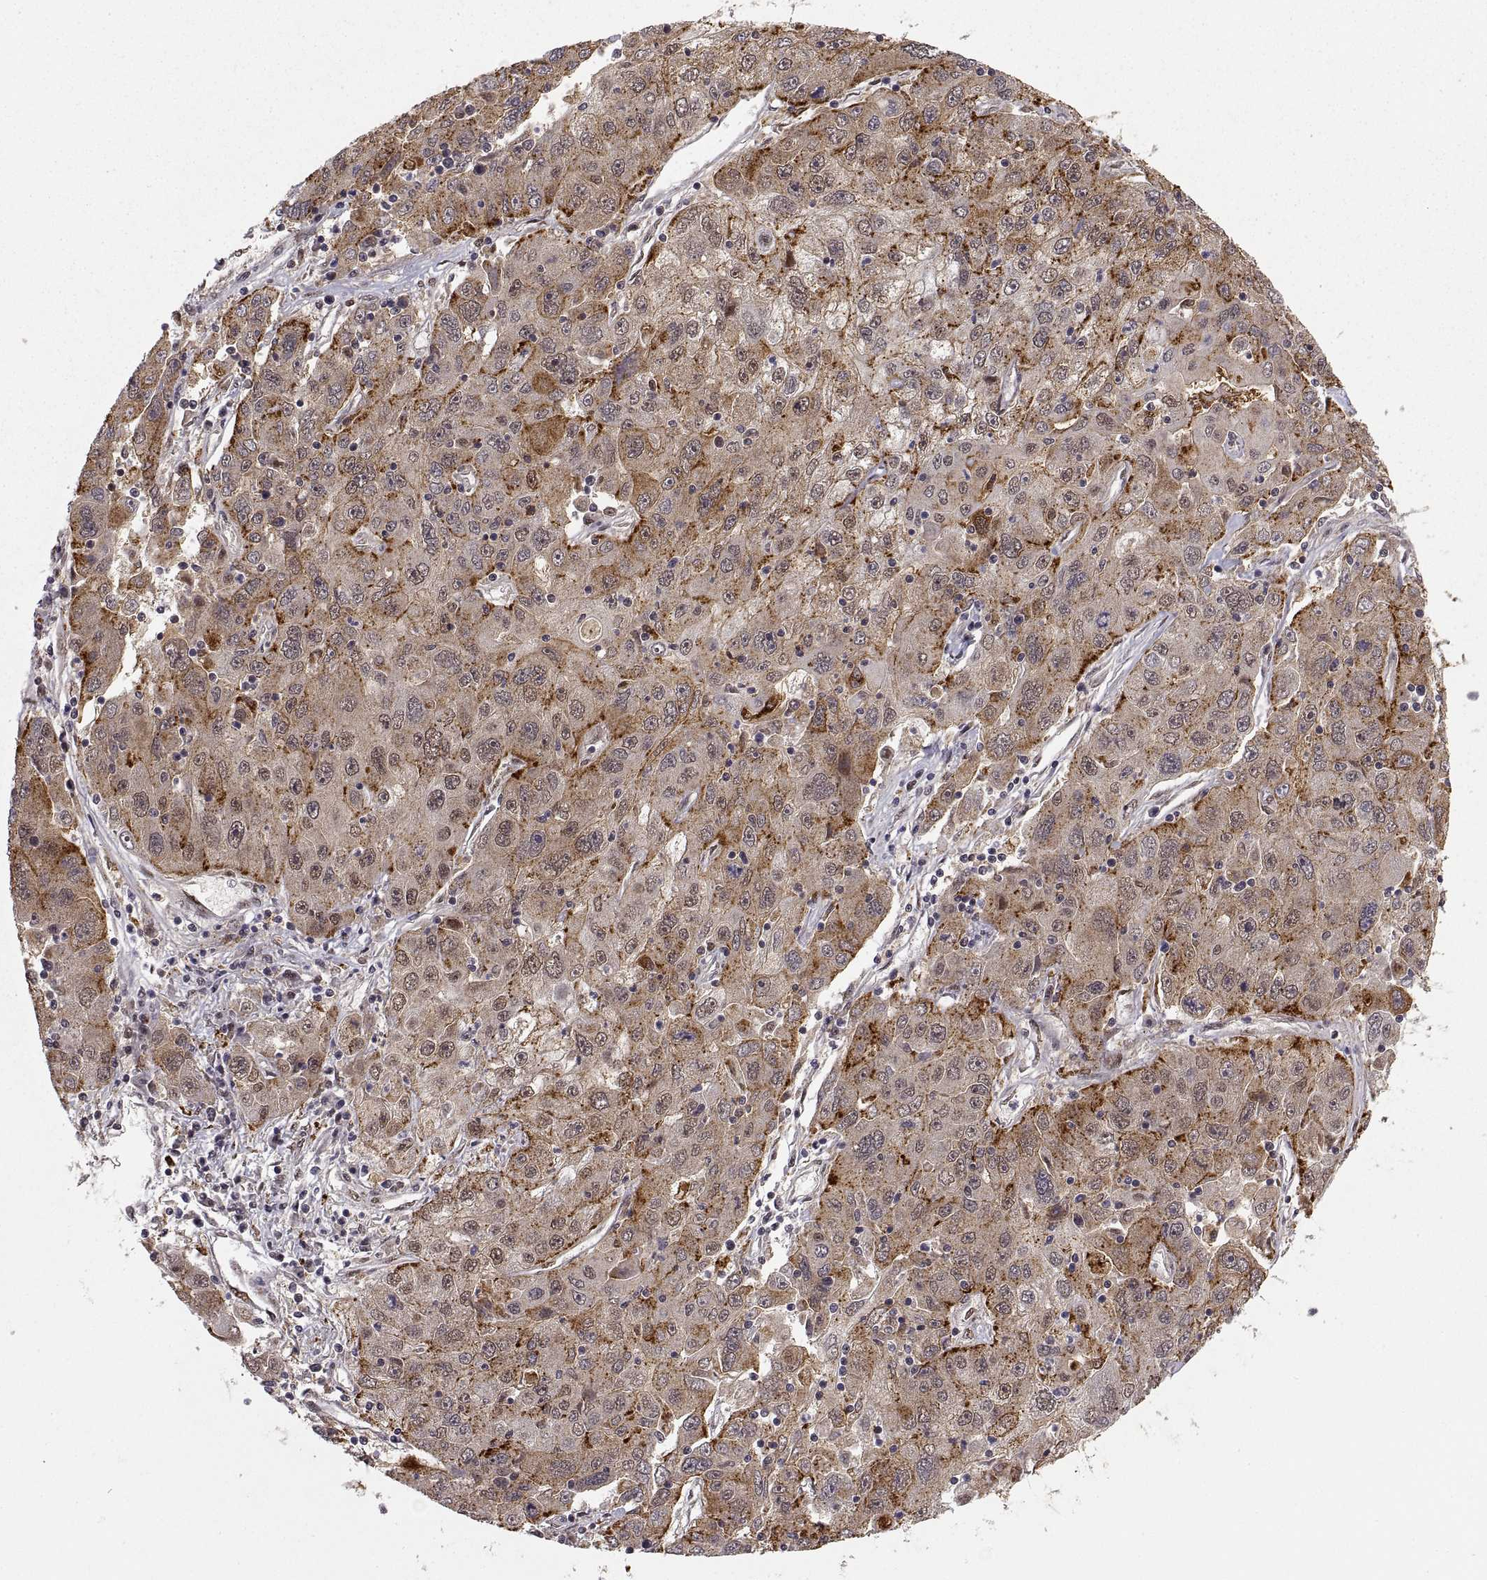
{"staining": {"intensity": "strong", "quantity": "<25%", "location": "cytoplasmic/membranous"}, "tissue": "stomach cancer", "cell_type": "Tumor cells", "image_type": "cancer", "snomed": [{"axis": "morphology", "description": "Adenocarcinoma, NOS"}, {"axis": "topography", "description": "Stomach"}], "caption": "About <25% of tumor cells in human stomach cancer (adenocarcinoma) demonstrate strong cytoplasmic/membranous protein positivity as visualized by brown immunohistochemical staining.", "gene": "PSMC2", "patient": {"sex": "male", "age": 56}}